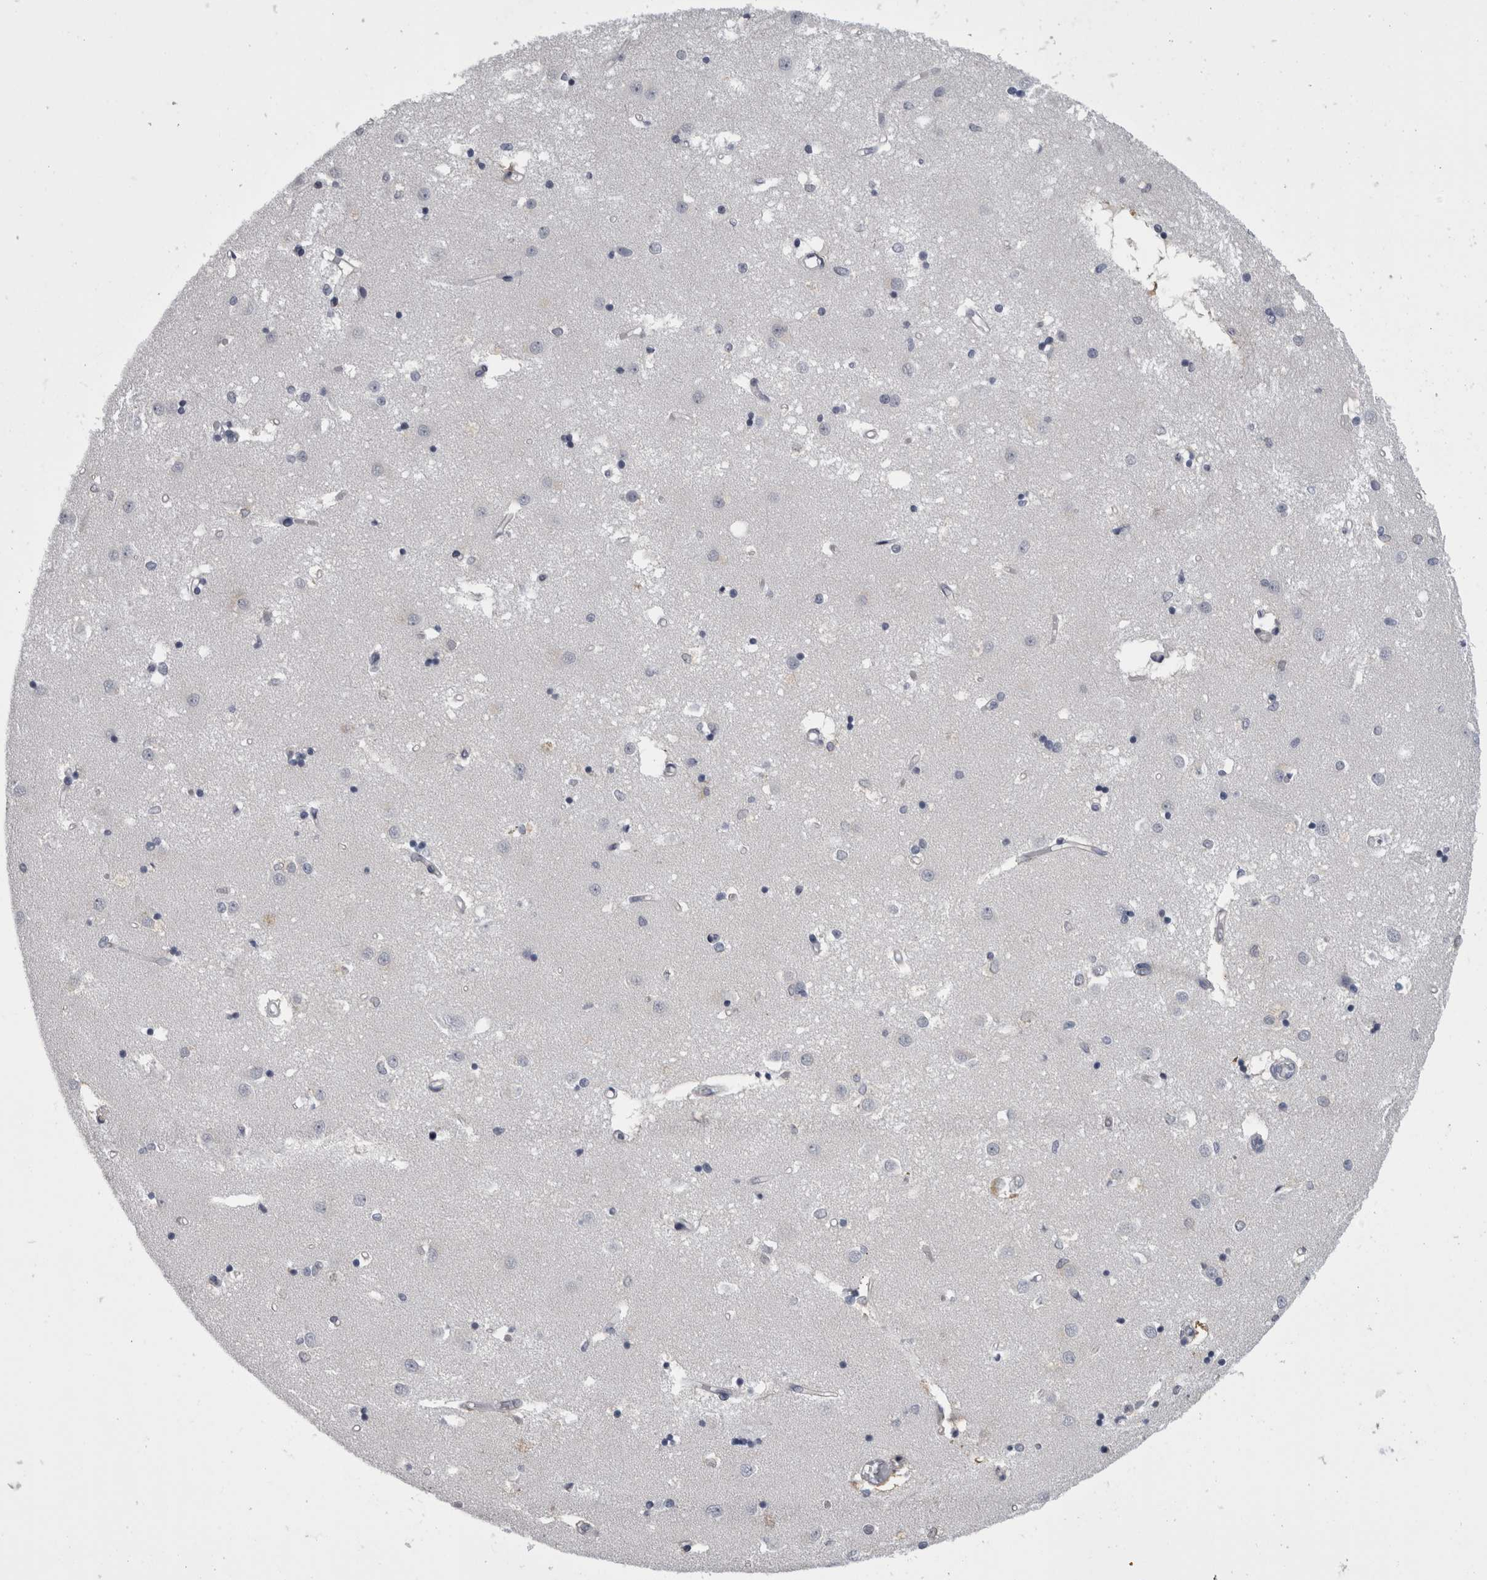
{"staining": {"intensity": "weak", "quantity": "<25%", "location": "cytoplasmic/membranous"}, "tissue": "caudate", "cell_type": "Glial cells", "image_type": "normal", "snomed": [{"axis": "morphology", "description": "Normal tissue, NOS"}, {"axis": "topography", "description": "Lateral ventricle wall"}], "caption": "There is no significant positivity in glial cells of caudate. (Brightfield microscopy of DAB (3,3'-diaminobenzidine) immunohistochemistry at high magnification).", "gene": "AFMID", "patient": {"sex": "male", "age": 45}}